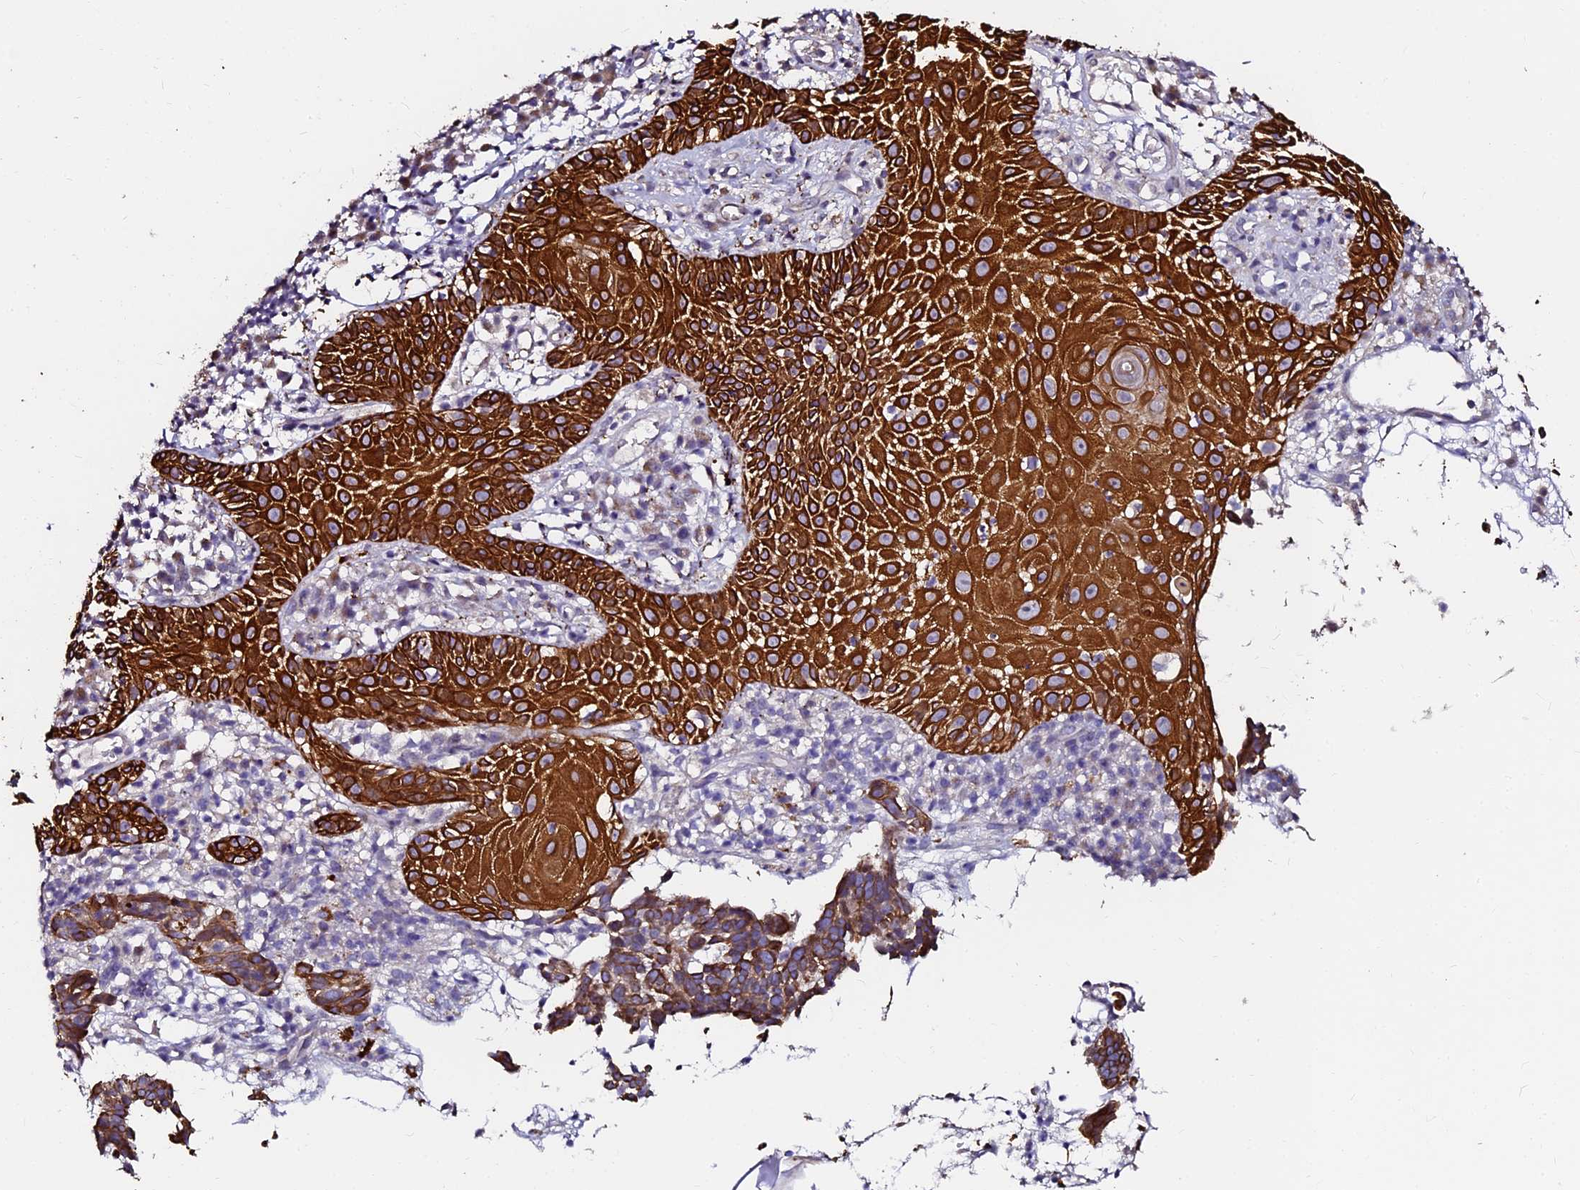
{"staining": {"intensity": "strong", "quantity": ">75%", "location": "cytoplasmic/membranous"}, "tissue": "skin cancer", "cell_type": "Tumor cells", "image_type": "cancer", "snomed": [{"axis": "morphology", "description": "Basal cell carcinoma"}, {"axis": "topography", "description": "Skin"}], "caption": "IHC histopathology image of neoplastic tissue: skin cancer stained using IHC exhibits high levels of strong protein expression localized specifically in the cytoplasmic/membranous of tumor cells, appearing as a cytoplasmic/membranous brown color.", "gene": "GPN3", "patient": {"sex": "male", "age": 85}}